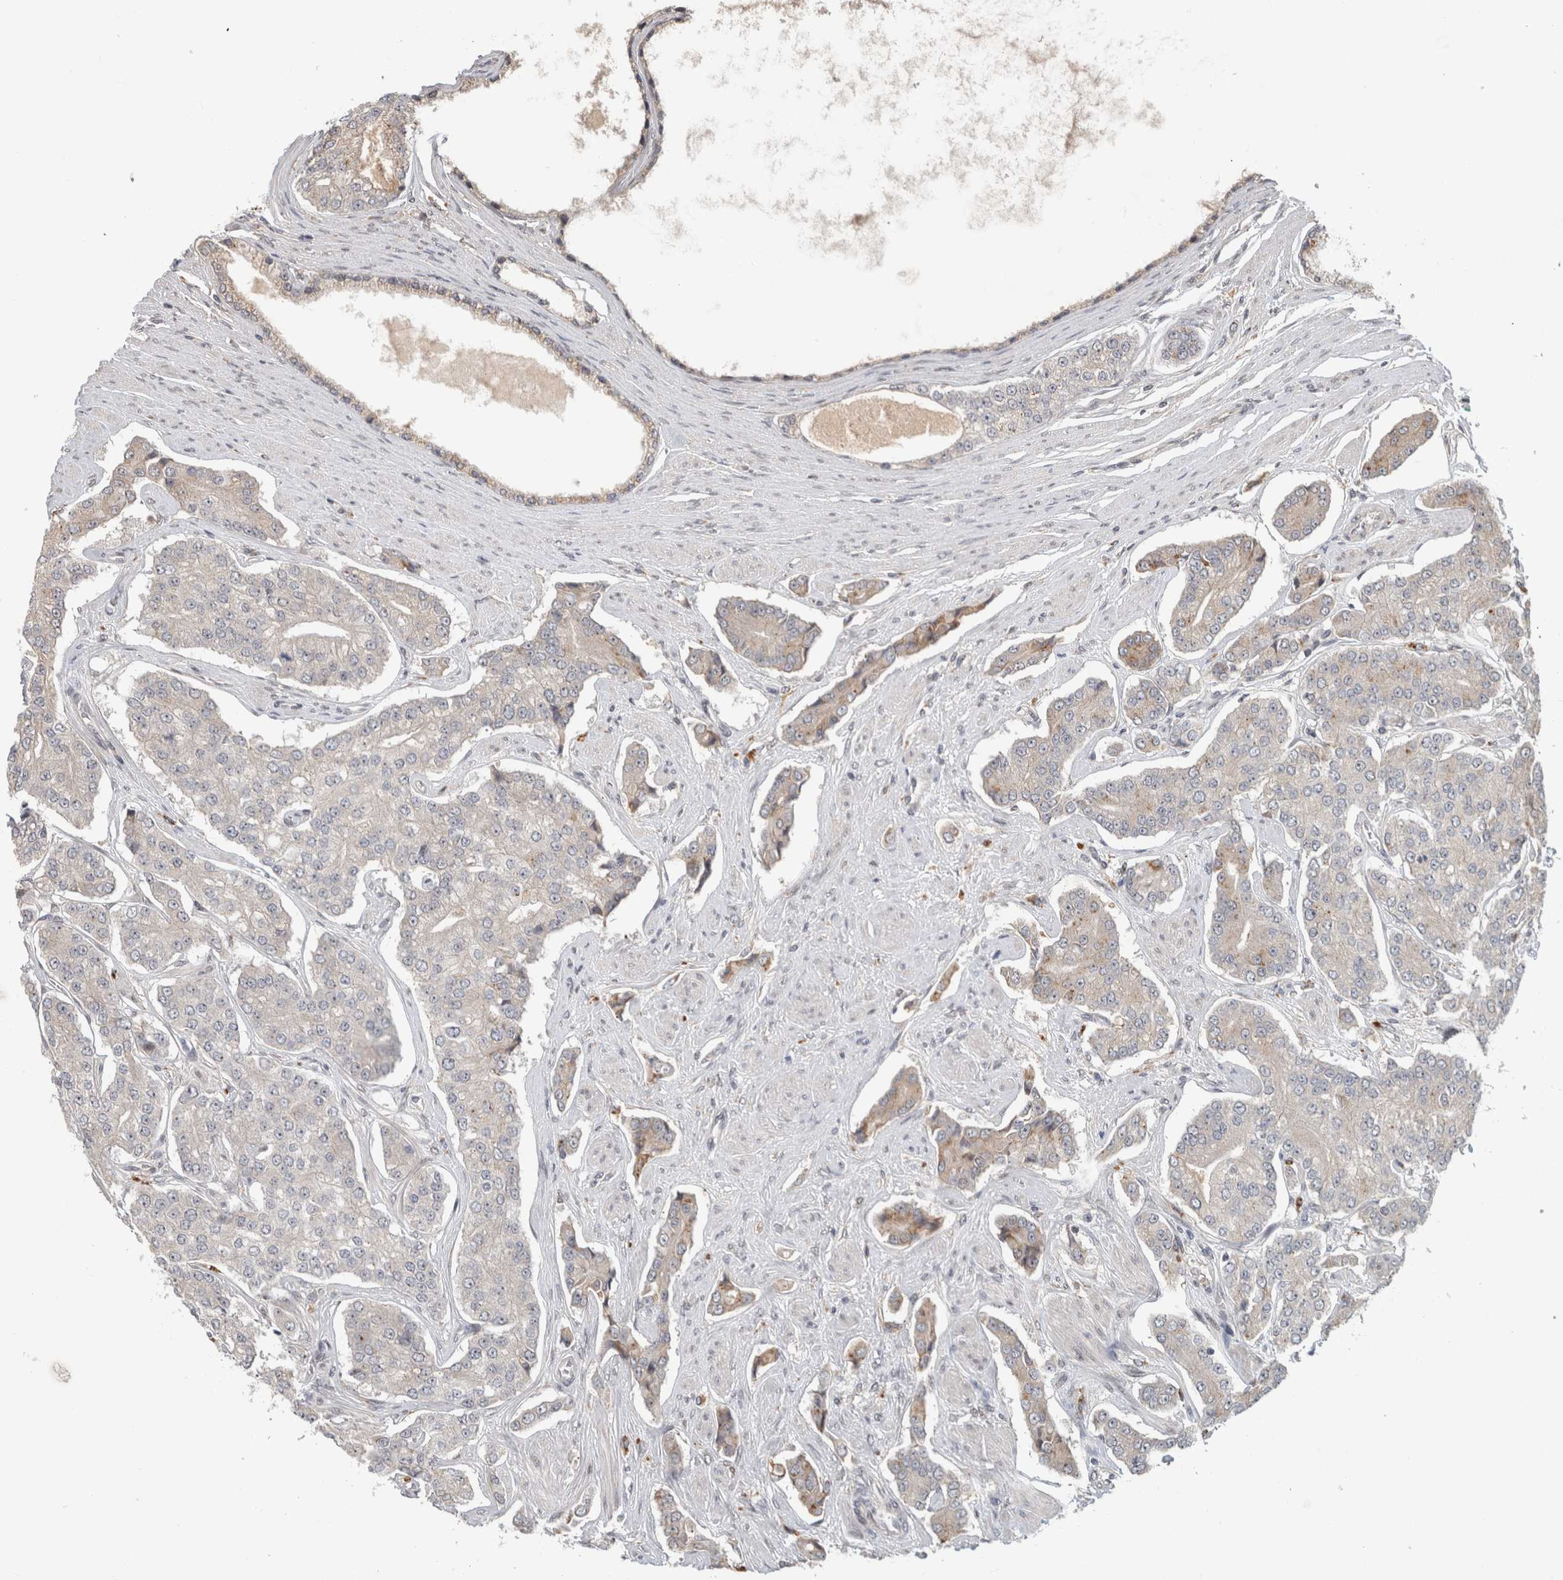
{"staining": {"intensity": "weak", "quantity": "<25%", "location": "cytoplasmic/membranous"}, "tissue": "prostate cancer", "cell_type": "Tumor cells", "image_type": "cancer", "snomed": [{"axis": "morphology", "description": "Adenocarcinoma, High grade"}, {"axis": "topography", "description": "Prostate"}], "caption": "Immunohistochemistry (IHC) micrograph of neoplastic tissue: high-grade adenocarcinoma (prostate) stained with DAB (3,3'-diaminobenzidine) exhibits no significant protein staining in tumor cells. (Stains: DAB (3,3'-diaminobenzidine) immunohistochemistry (IHC) with hematoxylin counter stain, Microscopy: brightfield microscopy at high magnification).", "gene": "NAB2", "patient": {"sex": "male", "age": 71}}